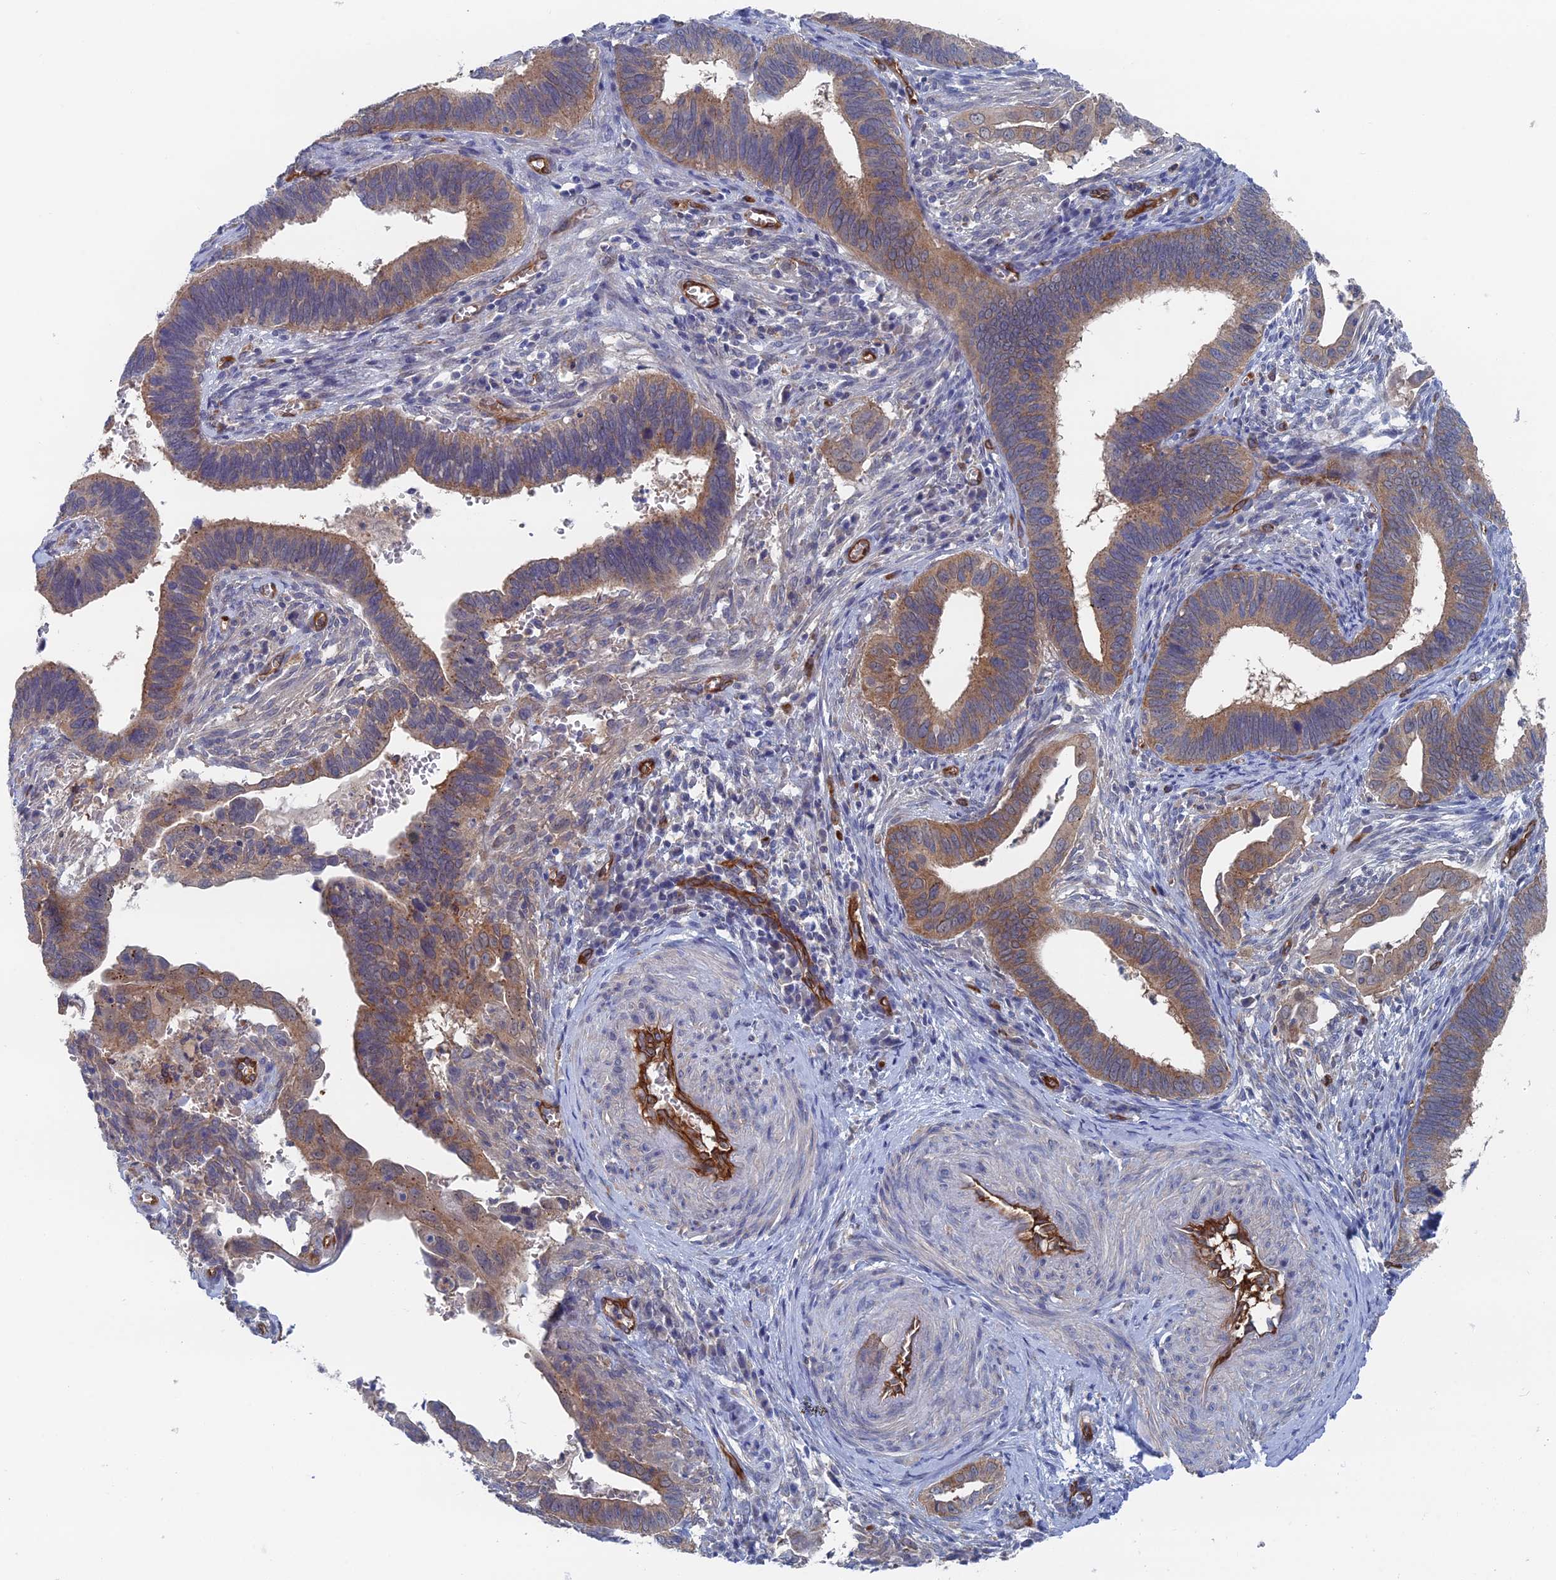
{"staining": {"intensity": "moderate", "quantity": ">75%", "location": "cytoplasmic/membranous"}, "tissue": "cervical cancer", "cell_type": "Tumor cells", "image_type": "cancer", "snomed": [{"axis": "morphology", "description": "Adenocarcinoma, NOS"}, {"axis": "topography", "description": "Cervix"}], "caption": "Protein analysis of adenocarcinoma (cervical) tissue shows moderate cytoplasmic/membranous staining in about >75% of tumor cells.", "gene": "ARAP3", "patient": {"sex": "female", "age": 42}}